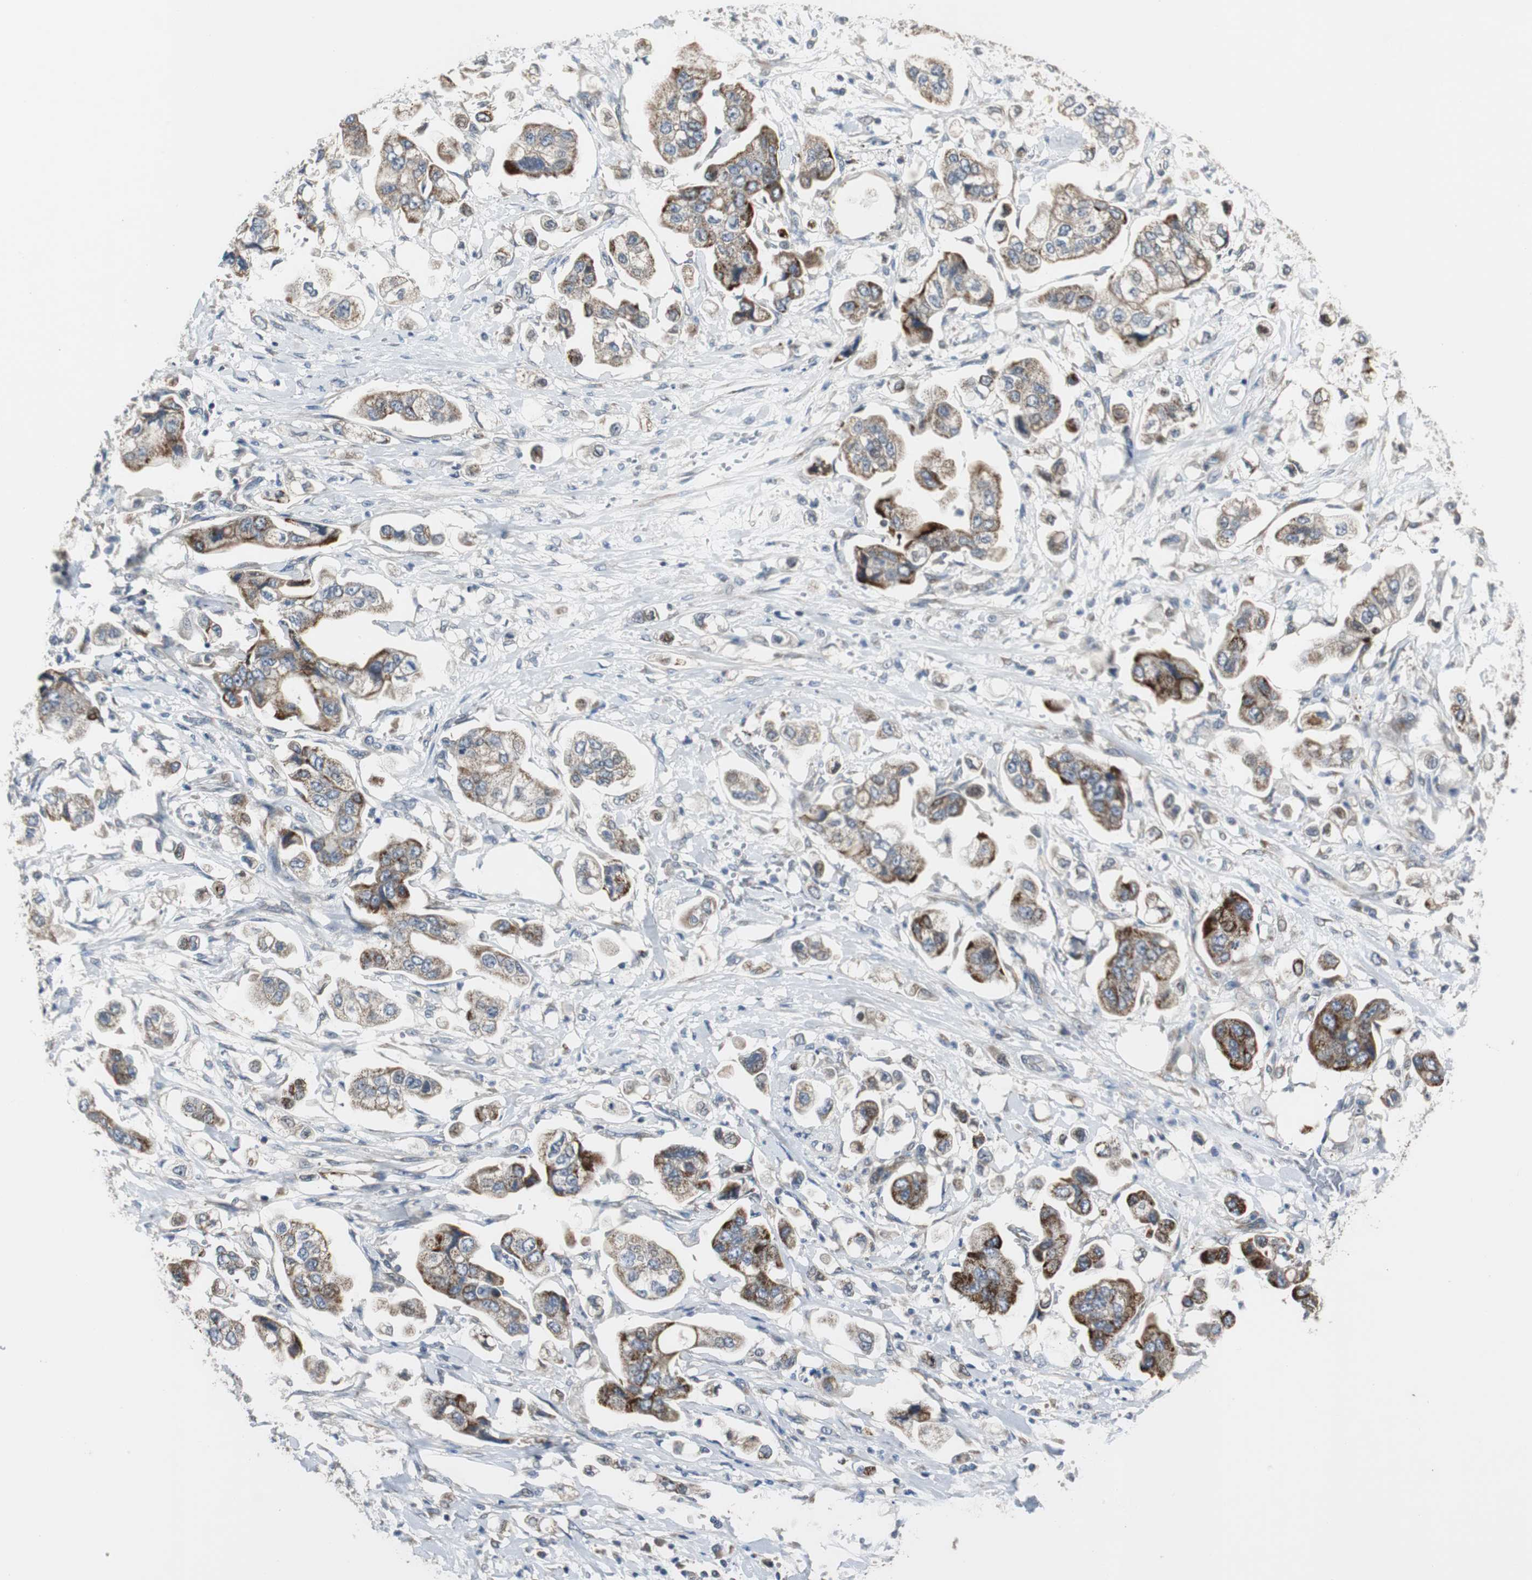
{"staining": {"intensity": "strong", "quantity": "25%-75%", "location": "cytoplasmic/membranous"}, "tissue": "stomach cancer", "cell_type": "Tumor cells", "image_type": "cancer", "snomed": [{"axis": "morphology", "description": "Adenocarcinoma, NOS"}, {"axis": "topography", "description": "Stomach"}], "caption": "There is high levels of strong cytoplasmic/membranous positivity in tumor cells of stomach adenocarcinoma, as demonstrated by immunohistochemical staining (brown color).", "gene": "MYT1", "patient": {"sex": "male", "age": 62}}